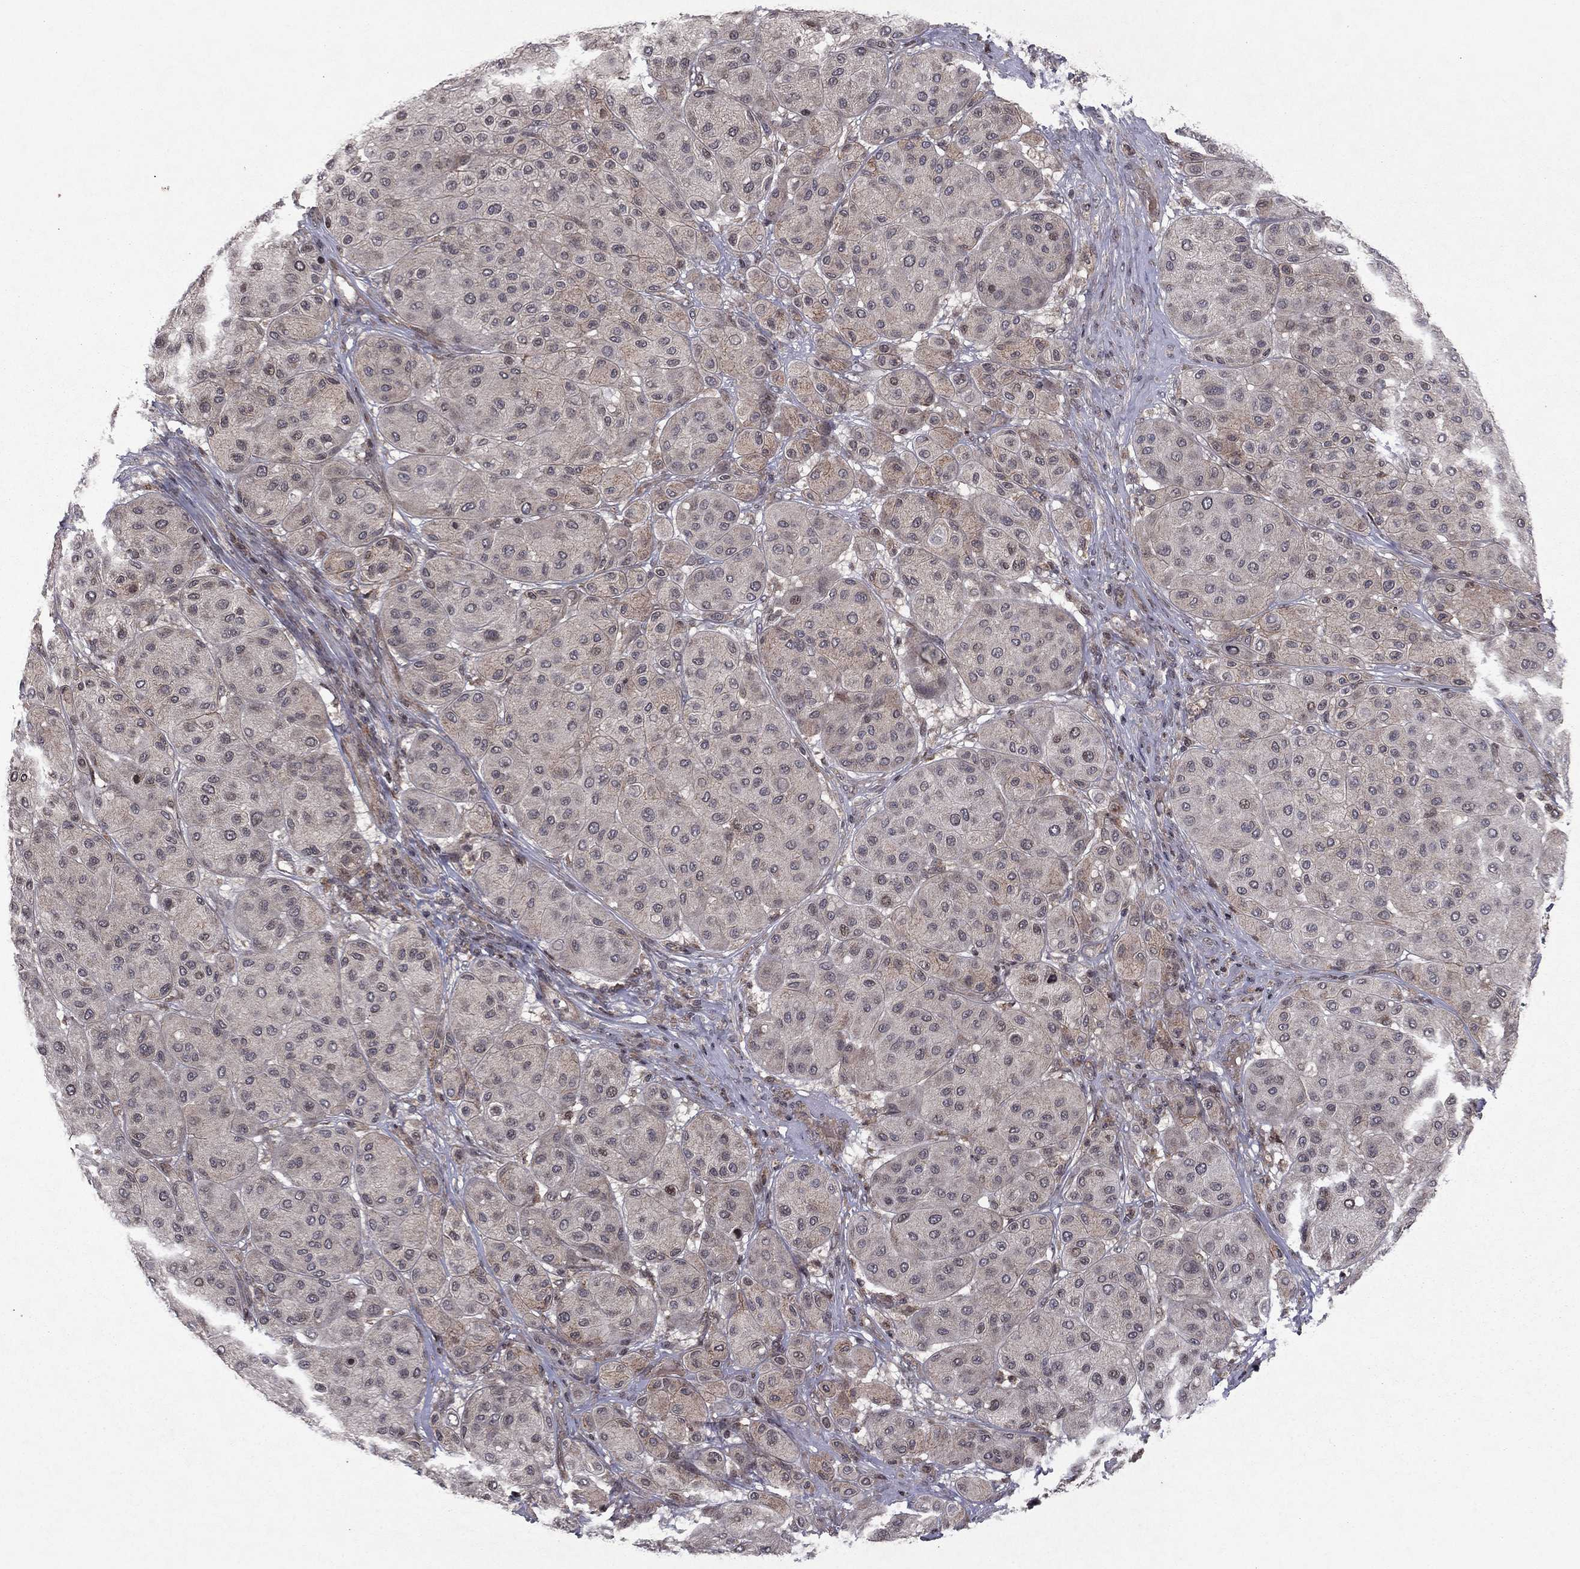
{"staining": {"intensity": "negative", "quantity": "none", "location": "none"}, "tissue": "melanoma", "cell_type": "Tumor cells", "image_type": "cancer", "snomed": [{"axis": "morphology", "description": "Malignant melanoma, Metastatic site"}, {"axis": "topography", "description": "Smooth muscle"}], "caption": "This micrograph is of melanoma stained with IHC to label a protein in brown with the nuclei are counter-stained blue. There is no expression in tumor cells.", "gene": "SORBS1", "patient": {"sex": "male", "age": 41}}